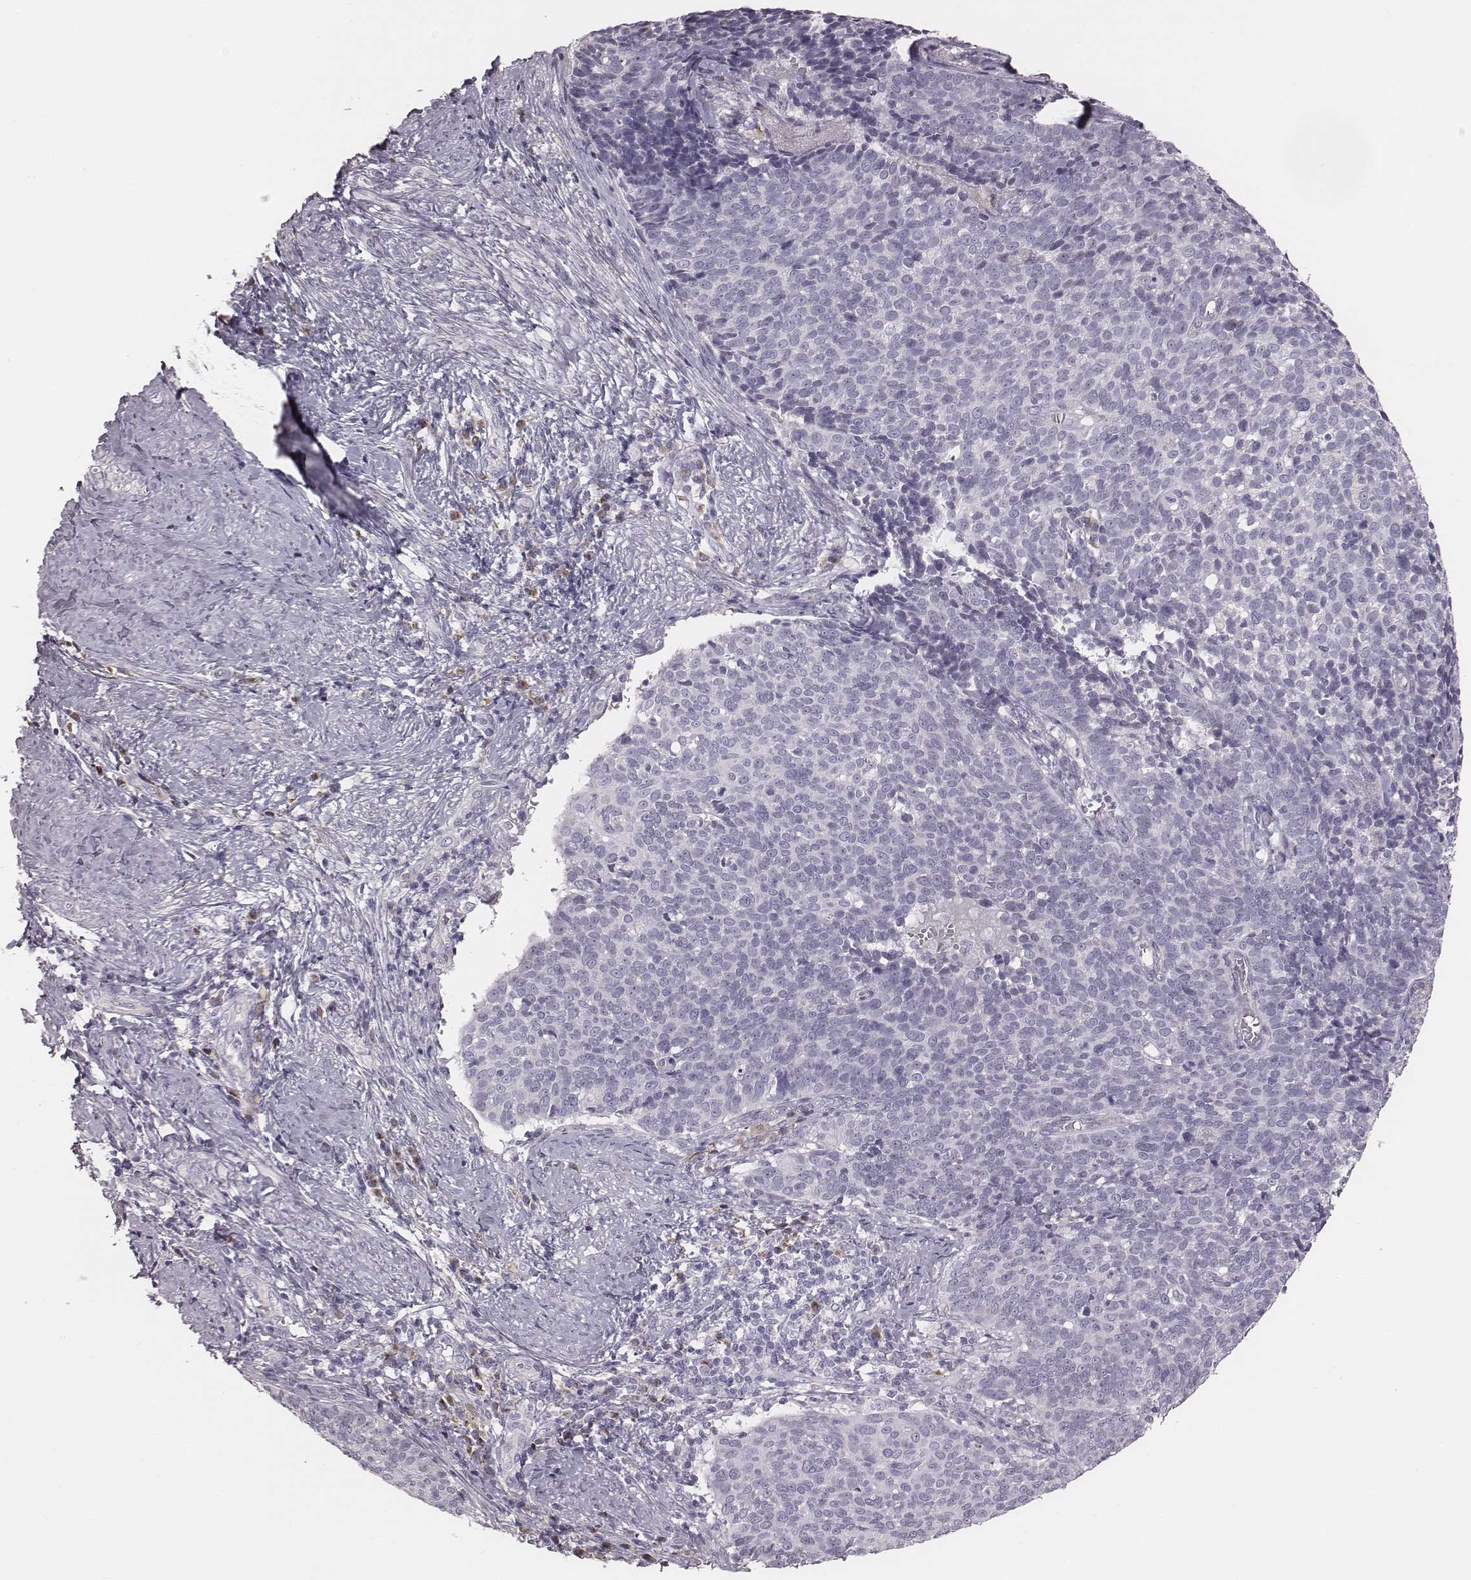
{"staining": {"intensity": "negative", "quantity": "none", "location": "none"}, "tissue": "cervical cancer", "cell_type": "Tumor cells", "image_type": "cancer", "snomed": [{"axis": "morphology", "description": "Squamous cell carcinoma, NOS"}, {"axis": "topography", "description": "Cervix"}], "caption": "Immunohistochemistry of cervical squamous cell carcinoma shows no positivity in tumor cells.", "gene": "C6orf58", "patient": {"sex": "female", "age": 39}}